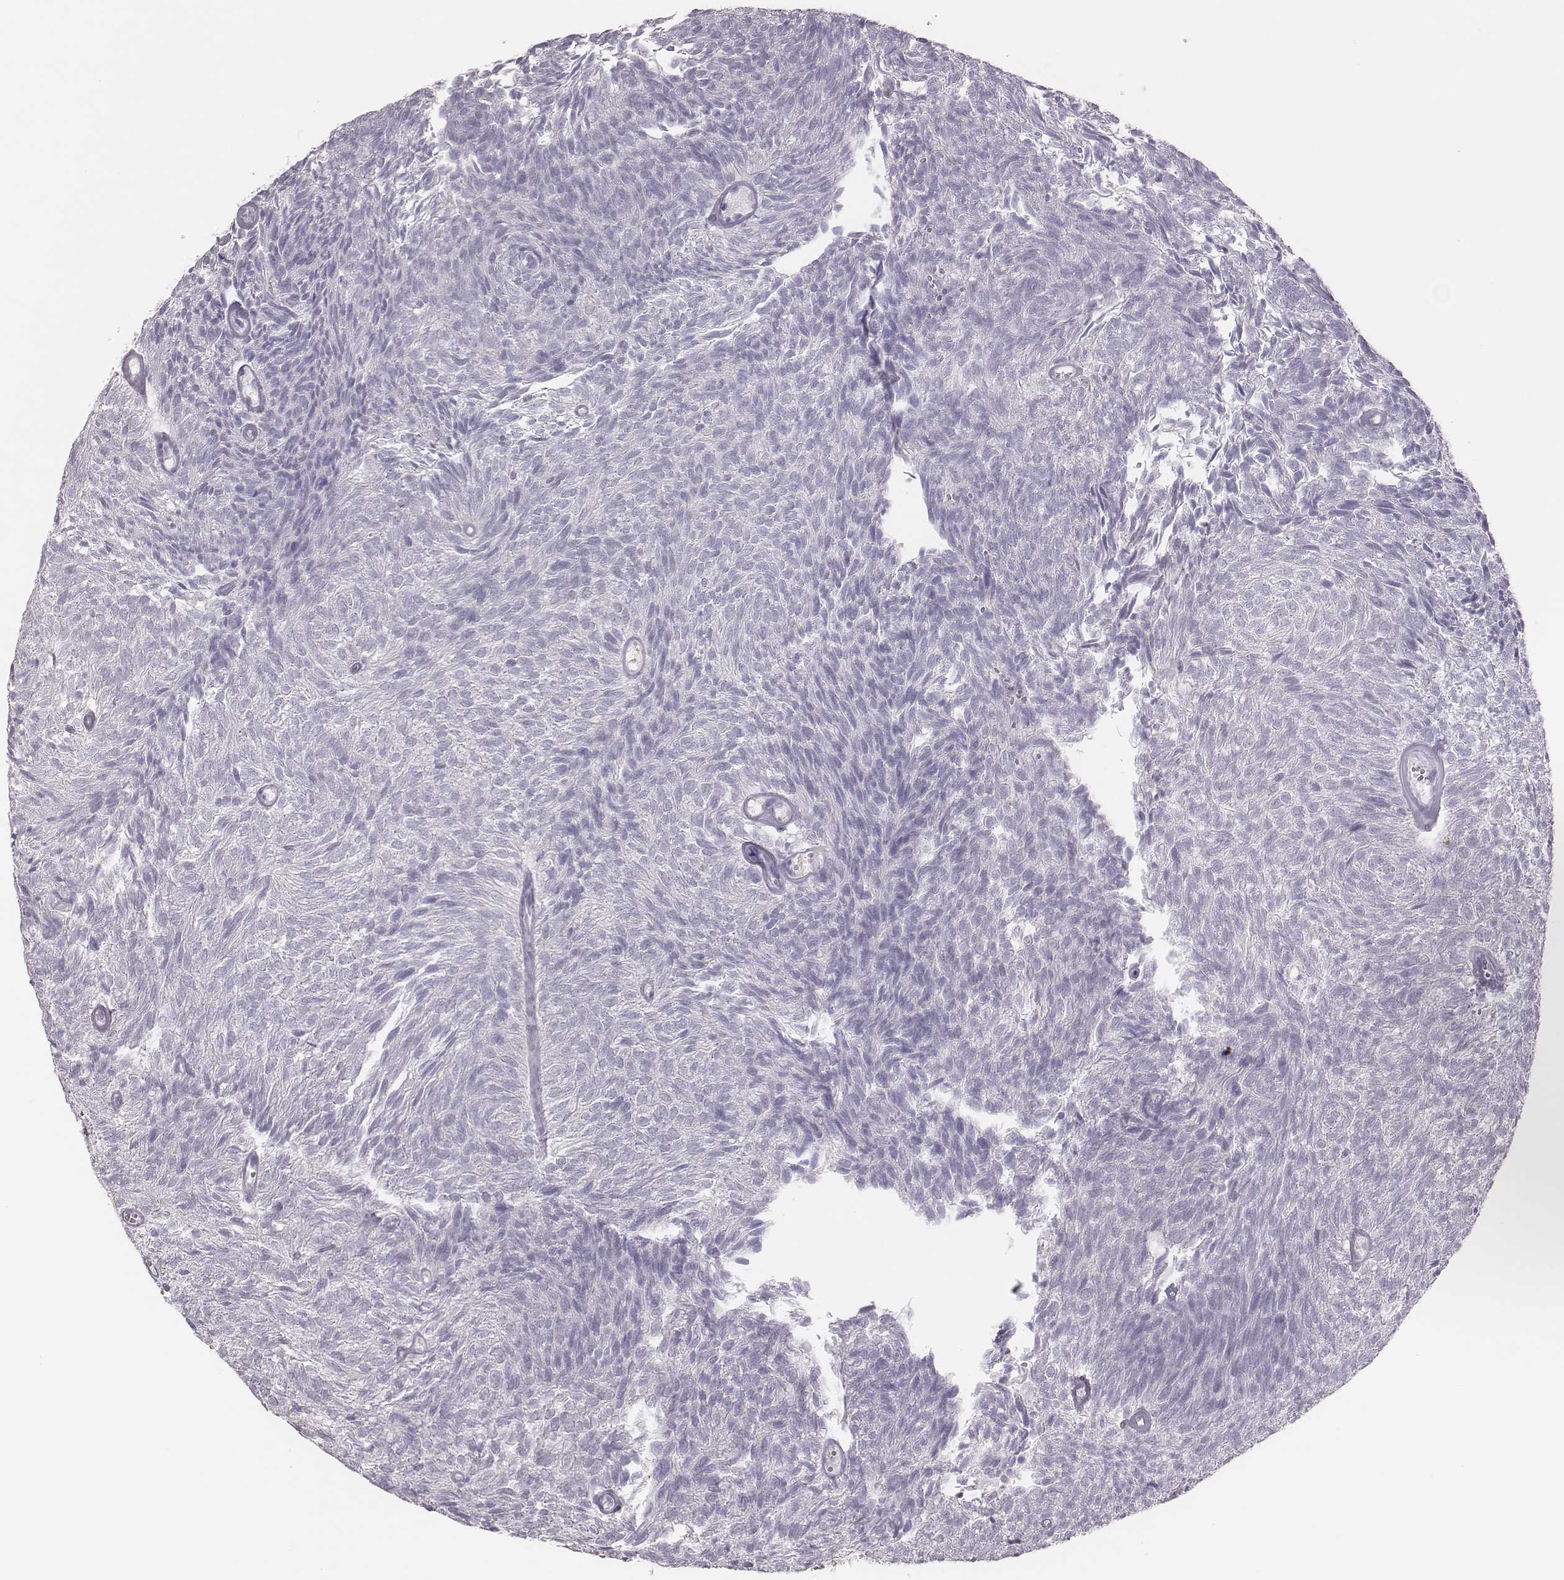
{"staining": {"intensity": "negative", "quantity": "none", "location": "none"}, "tissue": "urothelial cancer", "cell_type": "Tumor cells", "image_type": "cancer", "snomed": [{"axis": "morphology", "description": "Urothelial carcinoma, Low grade"}, {"axis": "topography", "description": "Urinary bladder"}], "caption": "A high-resolution micrograph shows immunohistochemistry staining of urothelial carcinoma (low-grade), which shows no significant positivity in tumor cells. Nuclei are stained in blue.", "gene": "PBK", "patient": {"sex": "male", "age": 77}}